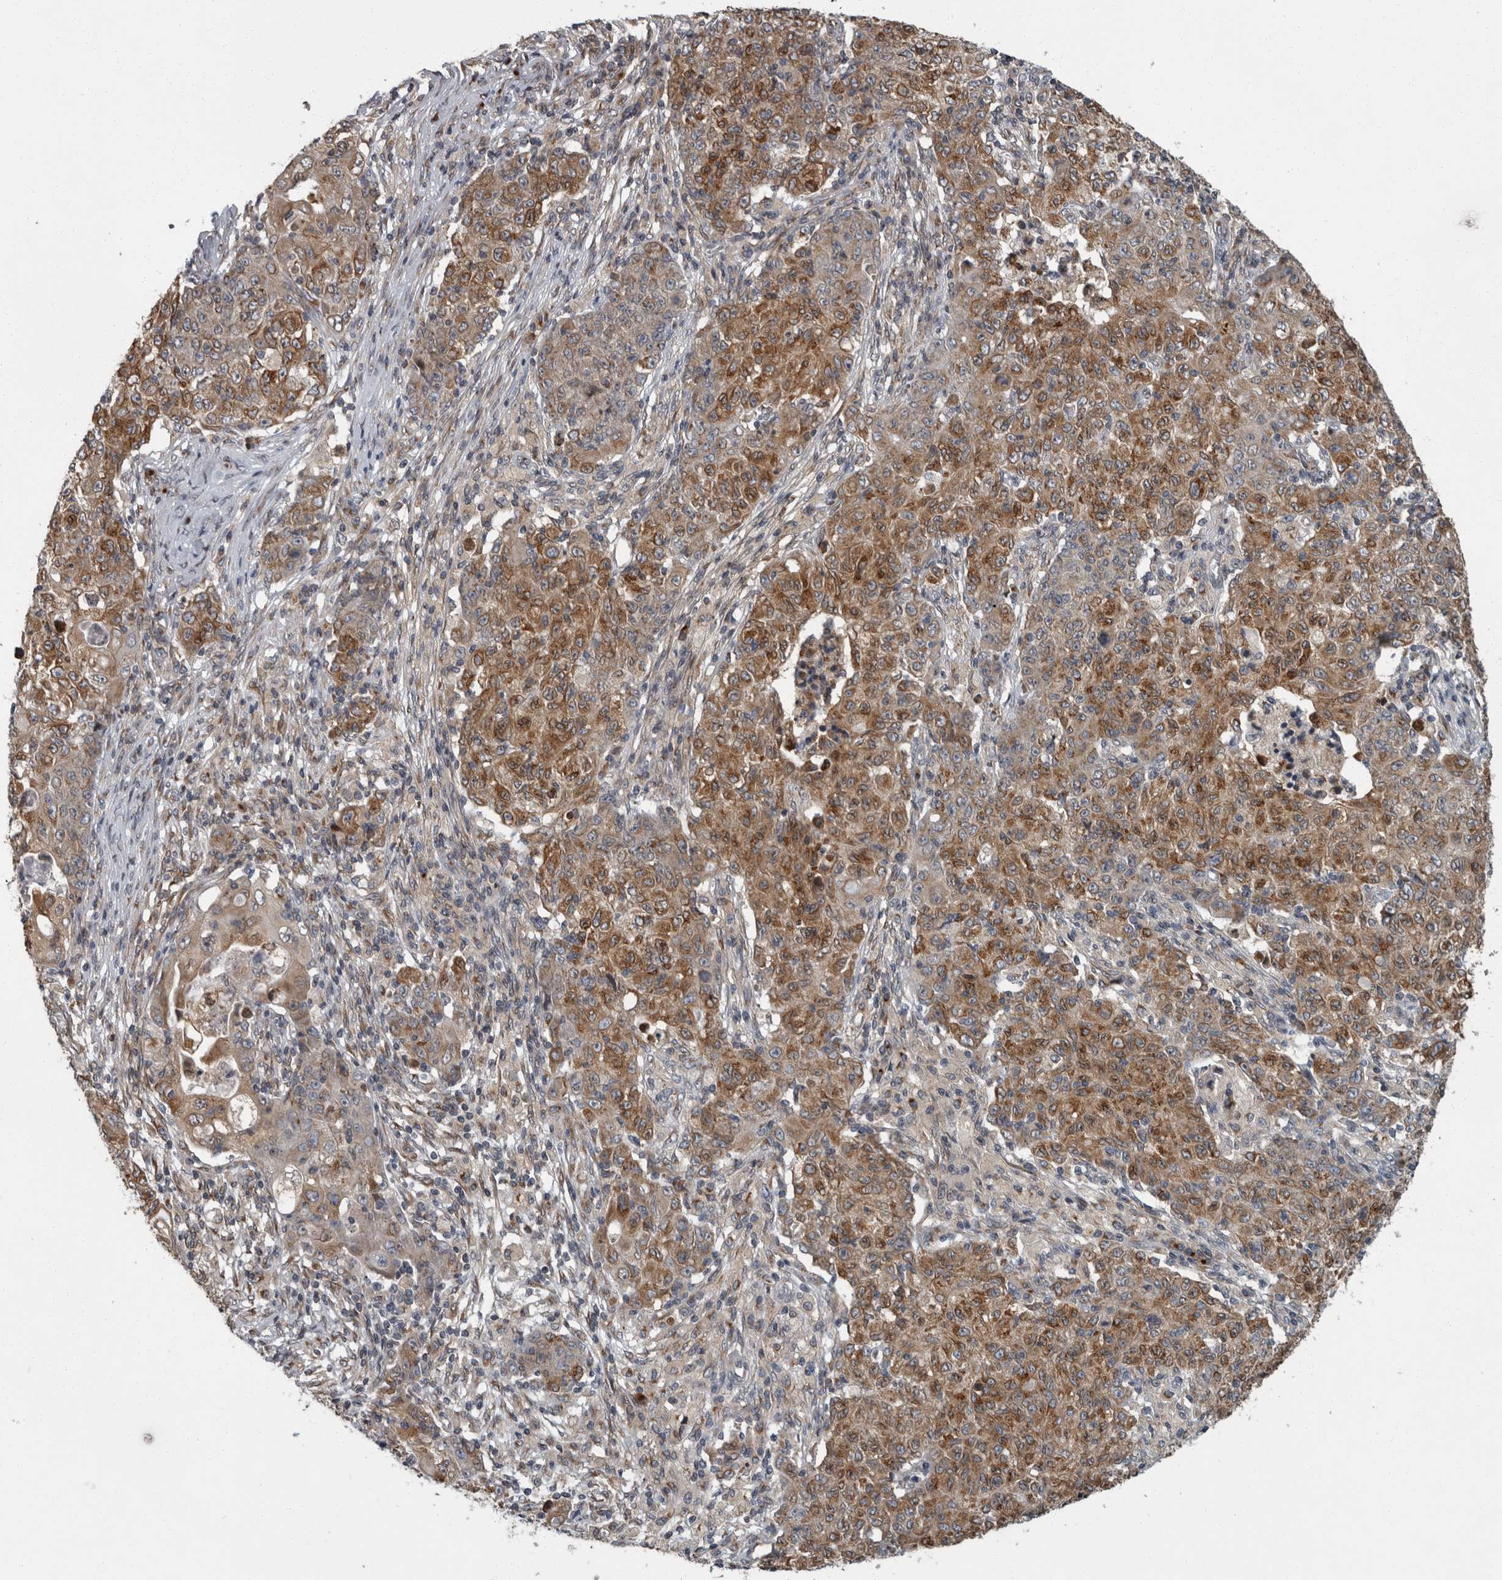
{"staining": {"intensity": "moderate", "quantity": ">75%", "location": "cytoplasmic/membranous"}, "tissue": "ovarian cancer", "cell_type": "Tumor cells", "image_type": "cancer", "snomed": [{"axis": "morphology", "description": "Carcinoma, endometroid"}, {"axis": "topography", "description": "Ovary"}], "caption": "Immunohistochemistry (DAB) staining of ovarian endometroid carcinoma reveals moderate cytoplasmic/membranous protein expression in about >75% of tumor cells. (Brightfield microscopy of DAB IHC at high magnification).", "gene": "LMAN2L", "patient": {"sex": "female", "age": 42}}